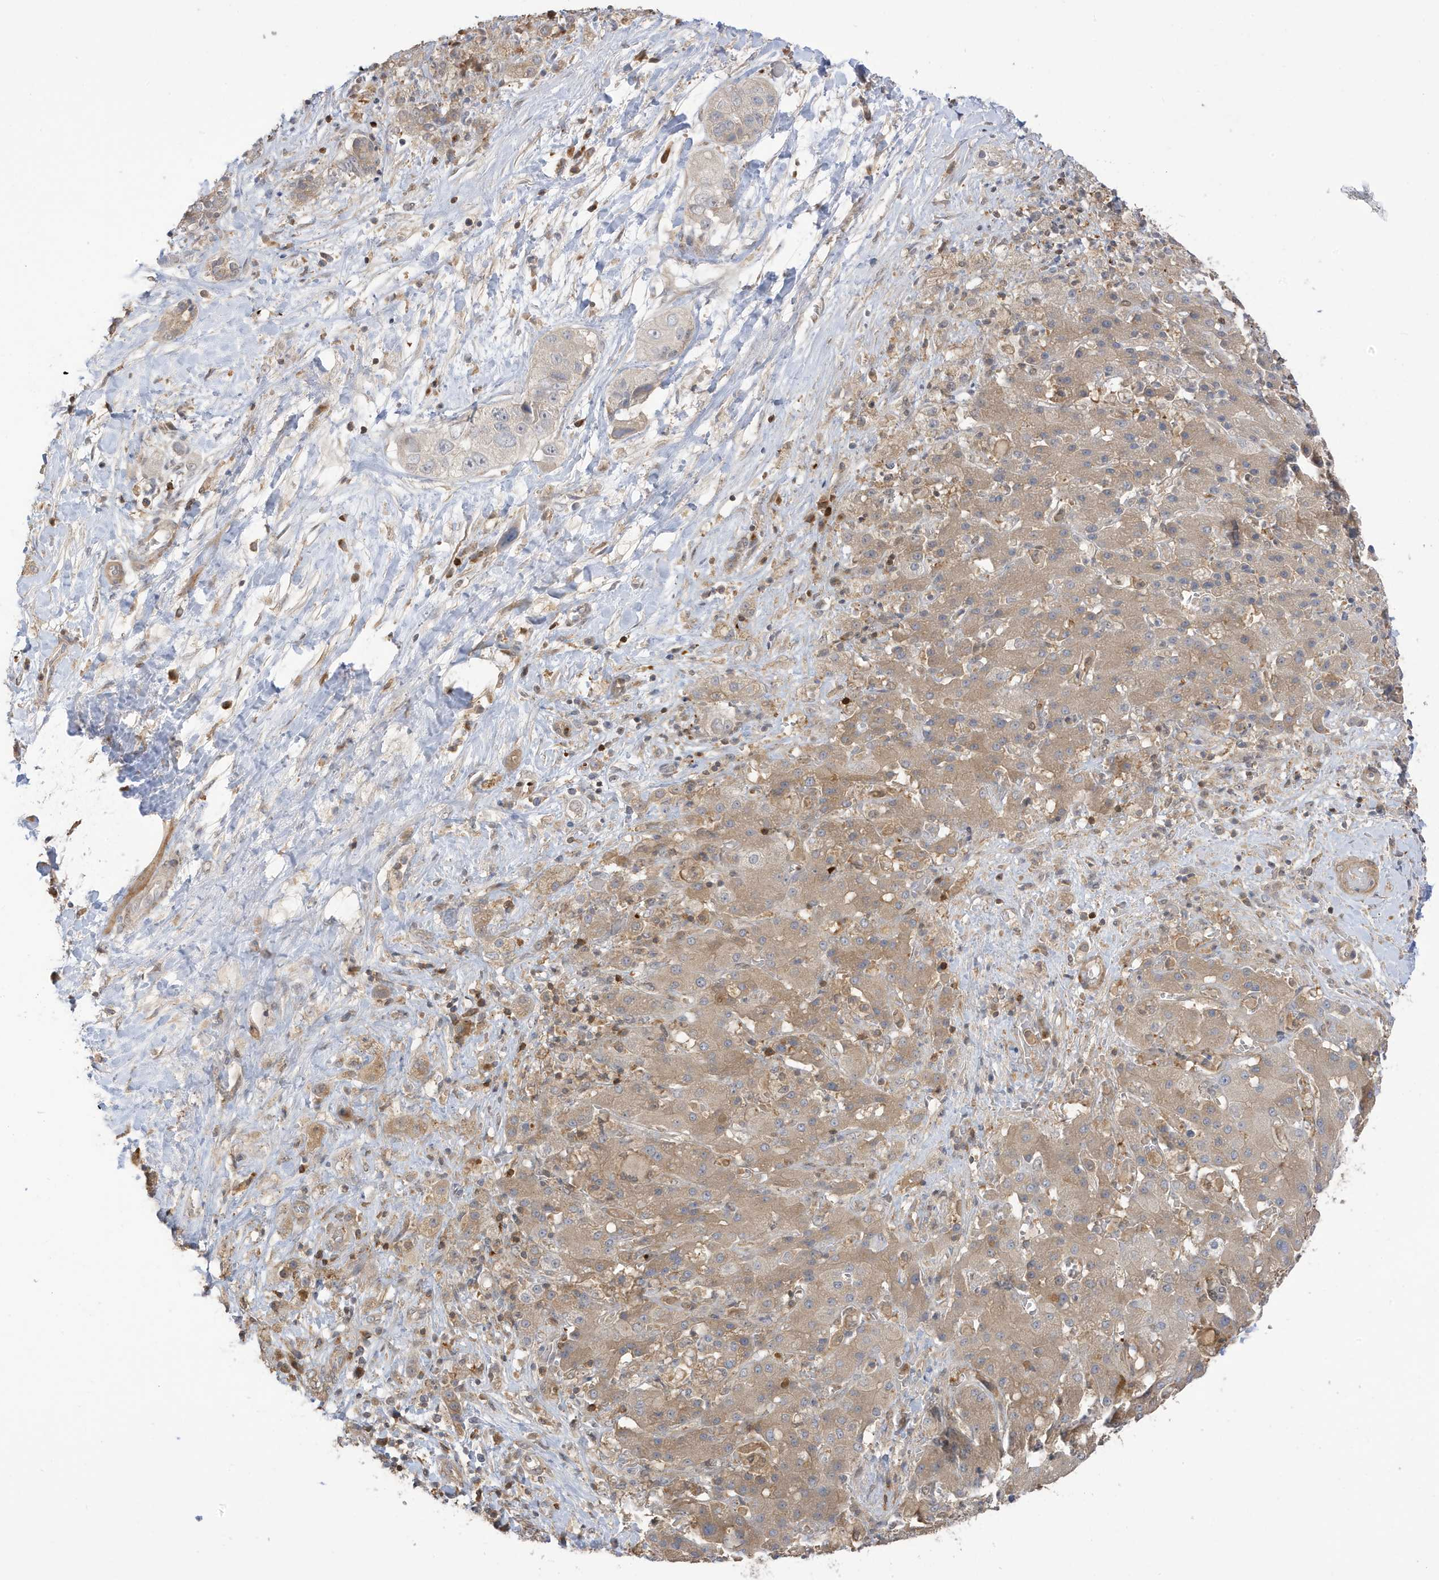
{"staining": {"intensity": "negative", "quantity": "none", "location": "none"}, "tissue": "liver cancer", "cell_type": "Tumor cells", "image_type": "cancer", "snomed": [{"axis": "morphology", "description": "Cholangiocarcinoma"}, {"axis": "topography", "description": "Liver"}], "caption": "Human liver cancer stained for a protein using immunohistochemistry (IHC) shows no staining in tumor cells.", "gene": "TAB3", "patient": {"sex": "female", "age": 52}}